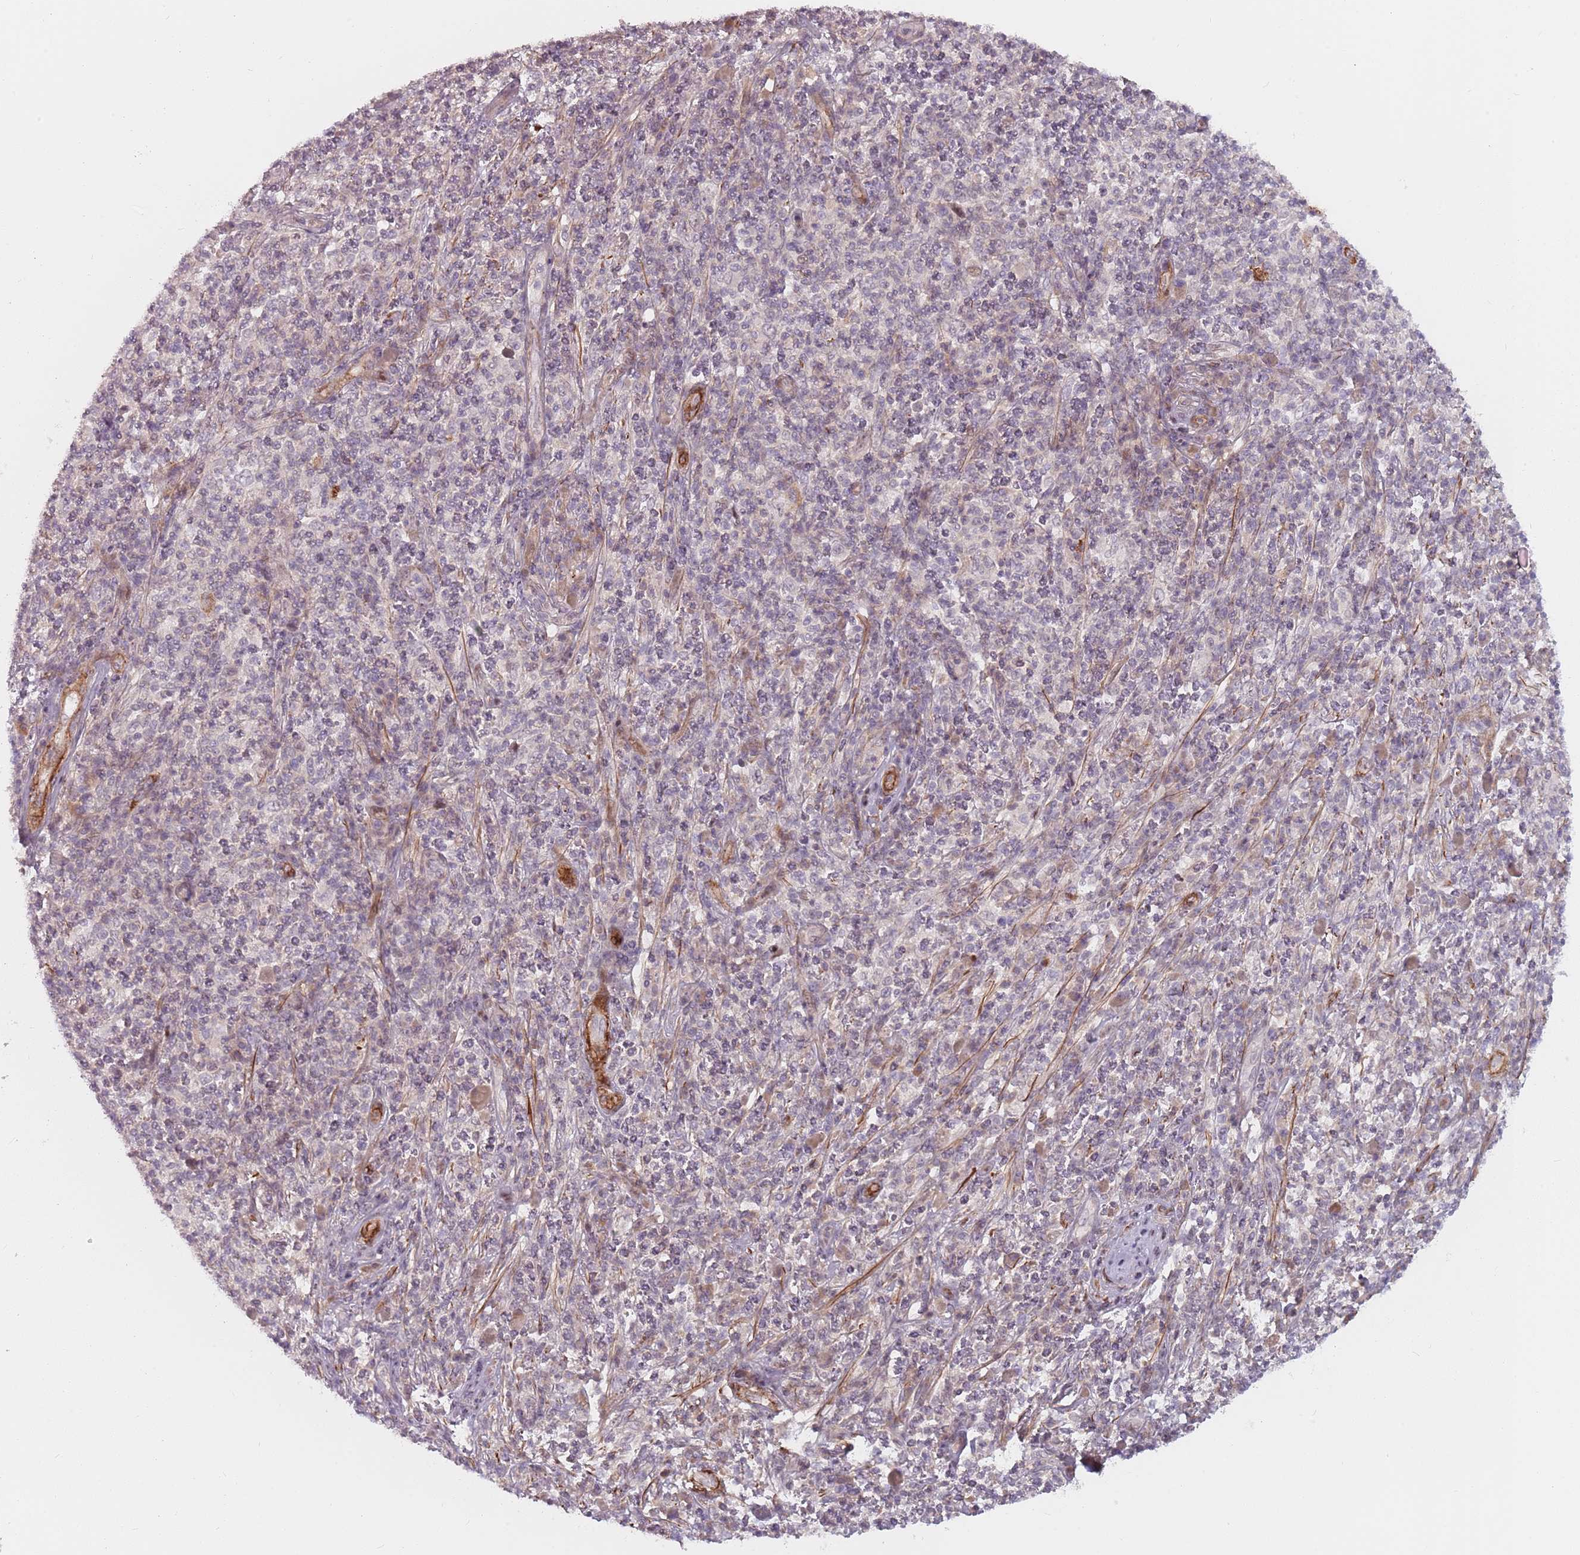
{"staining": {"intensity": "negative", "quantity": "none", "location": "none"}, "tissue": "melanoma", "cell_type": "Tumor cells", "image_type": "cancer", "snomed": [{"axis": "morphology", "description": "Malignant melanoma, NOS"}, {"axis": "topography", "description": "Skin"}], "caption": "There is no significant expression in tumor cells of malignant melanoma.", "gene": "RPS6KA2", "patient": {"sex": "male", "age": 66}}